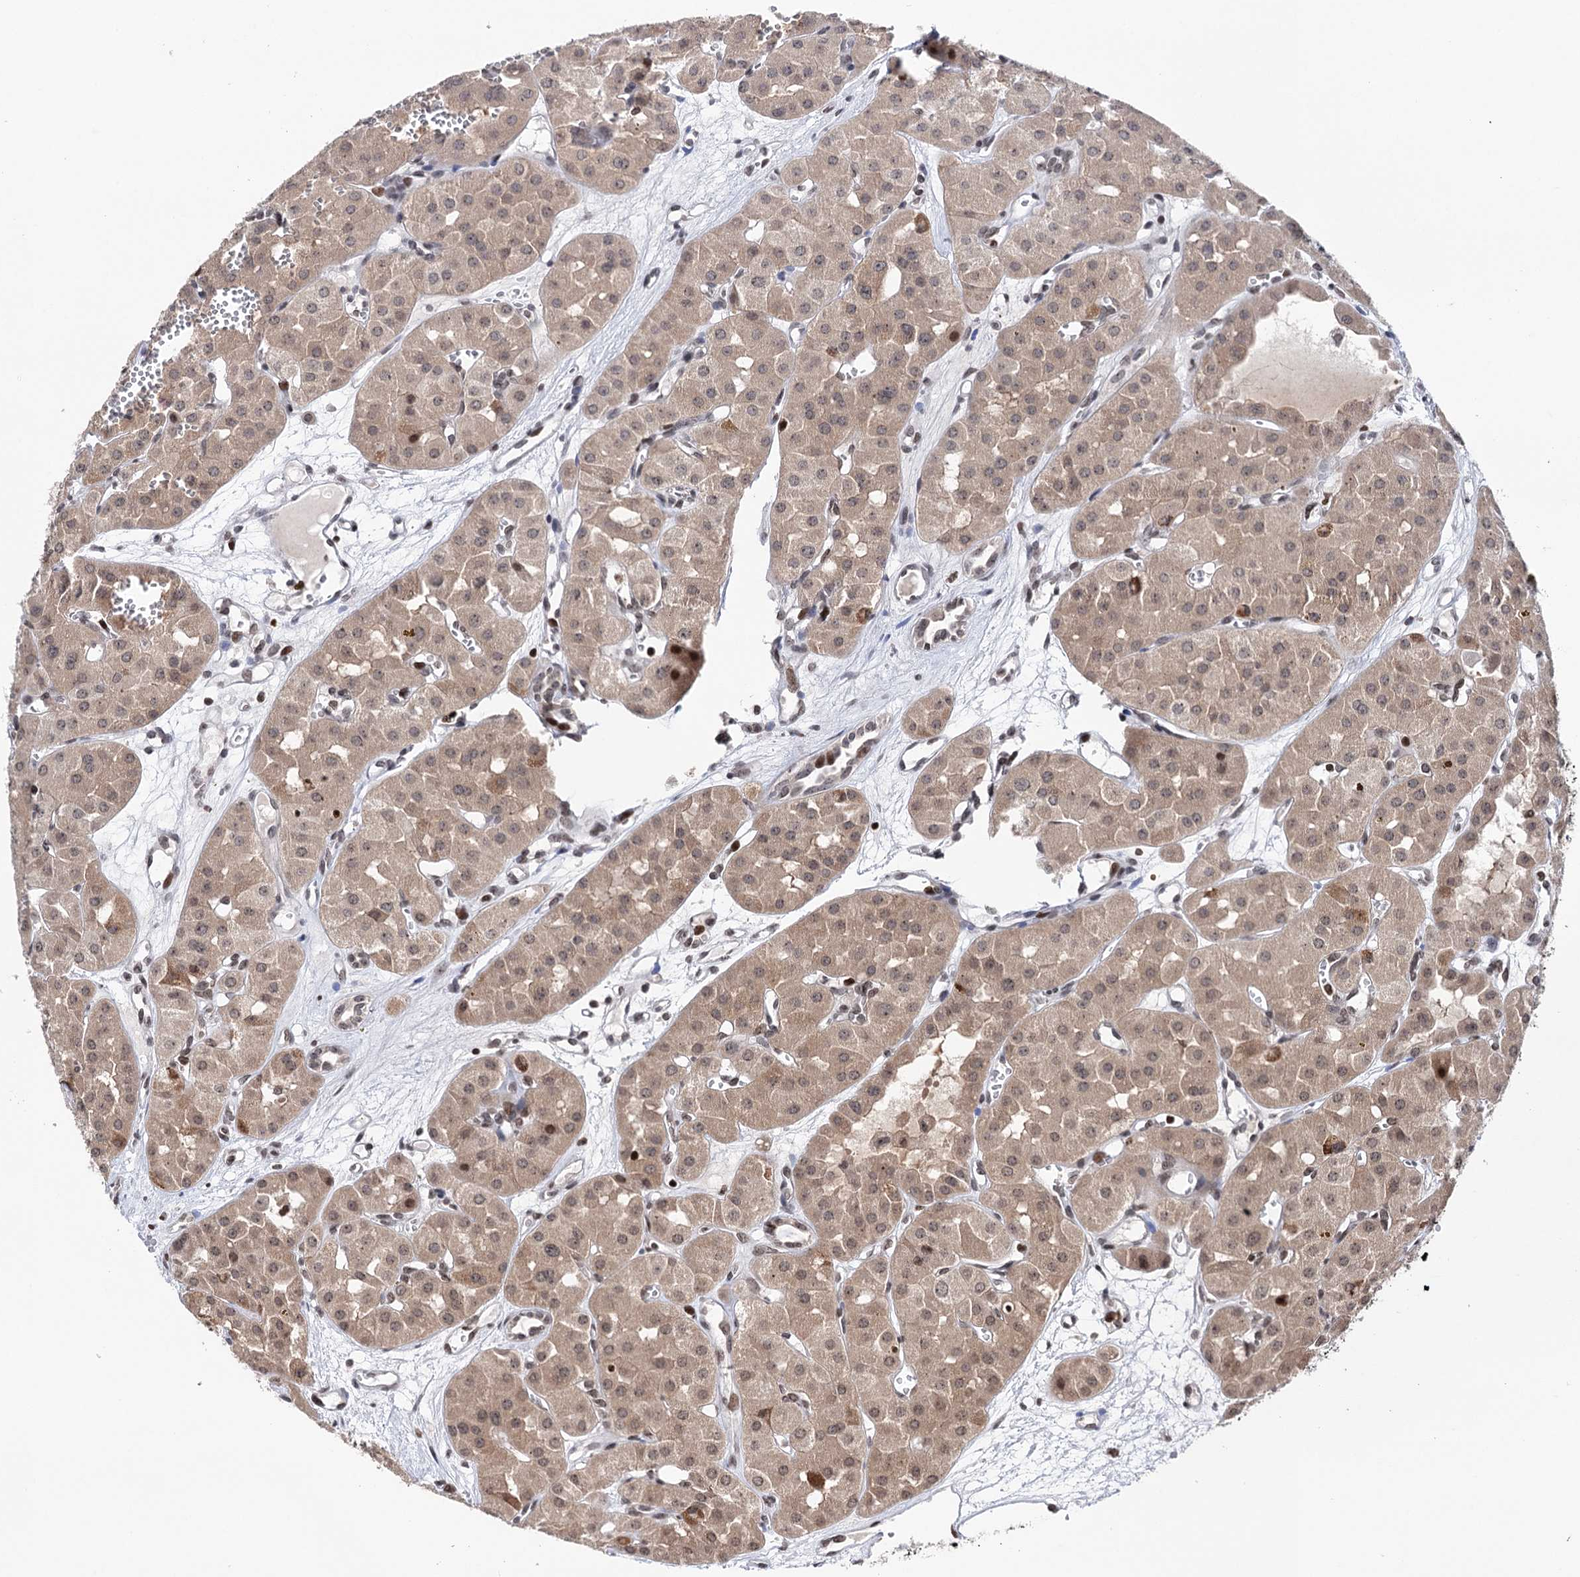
{"staining": {"intensity": "weak", "quantity": ">75%", "location": "cytoplasmic/membranous,nuclear"}, "tissue": "renal cancer", "cell_type": "Tumor cells", "image_type": "cancer", "snomed": [{"axis": "morphology", "description": "Carcinoma, NOS"}, {"axis": "topography", "description": "Kidney"}], "caption": "A micrograph of human renal cancer (carcinoma) stained for a protein exhibits weak cytoplasmic/membranous and nuclear brown staining in tumor cells.", "gene": "CCDC77", "patient": {"sex": "female", "age": 75}}